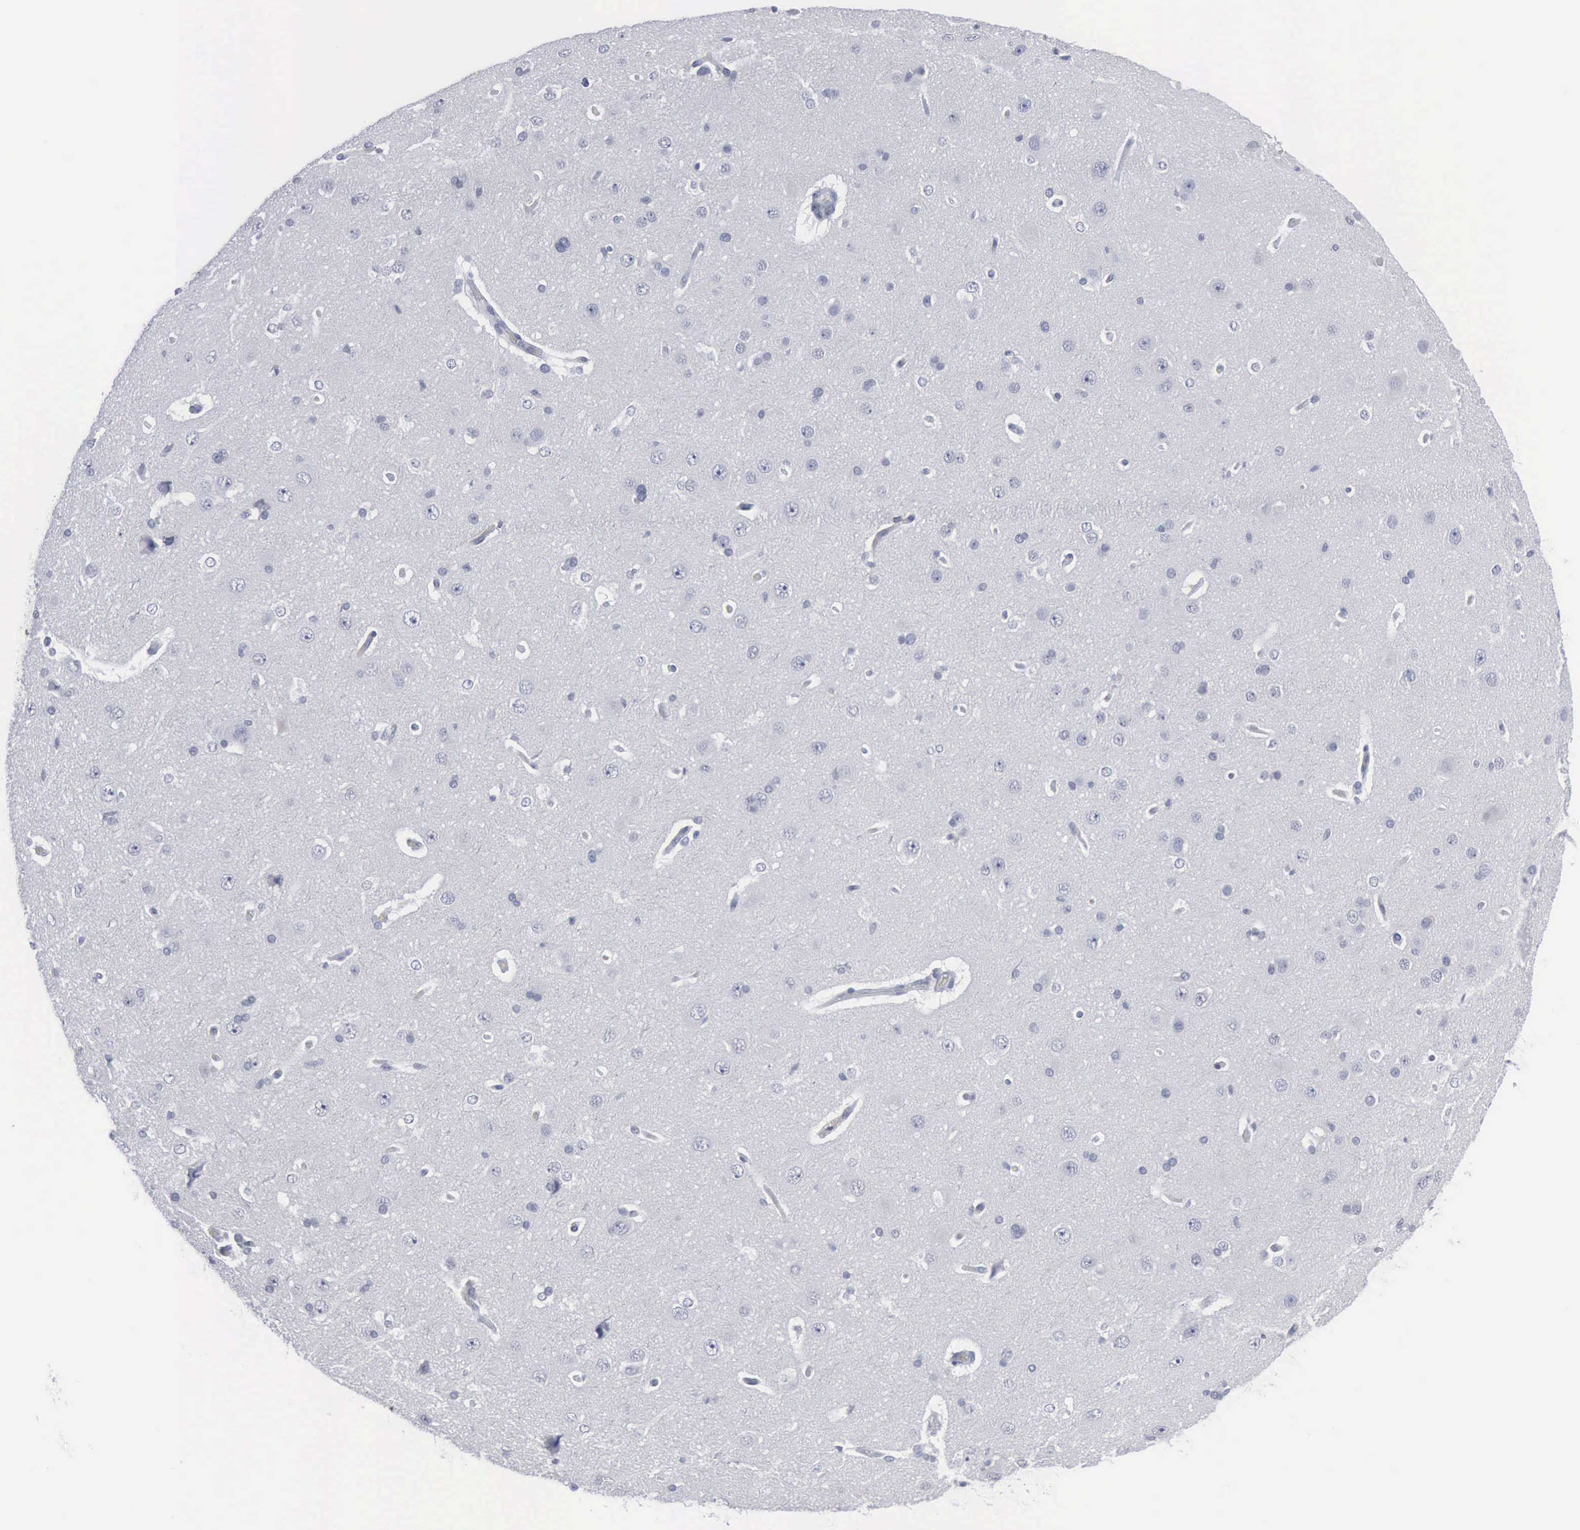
{"staining": {"intensity": "negative", "quantity": "none", "location": "none"}, "tissue": "cerebral cortex", "cell_type": "Endothelial cells", "image_type": "normal", "snomed": [{"axis": "morphology", "description": "Normal tissue, NOS"}, {"axis": "topography", "description": "Cerebral cortex"}], "caption": "Protein analysis of benign cerebral cortex reveals no significant staining in endothelial cells.", "gene": "MCM5", "patient": {"sex": "female", "age": 45}}